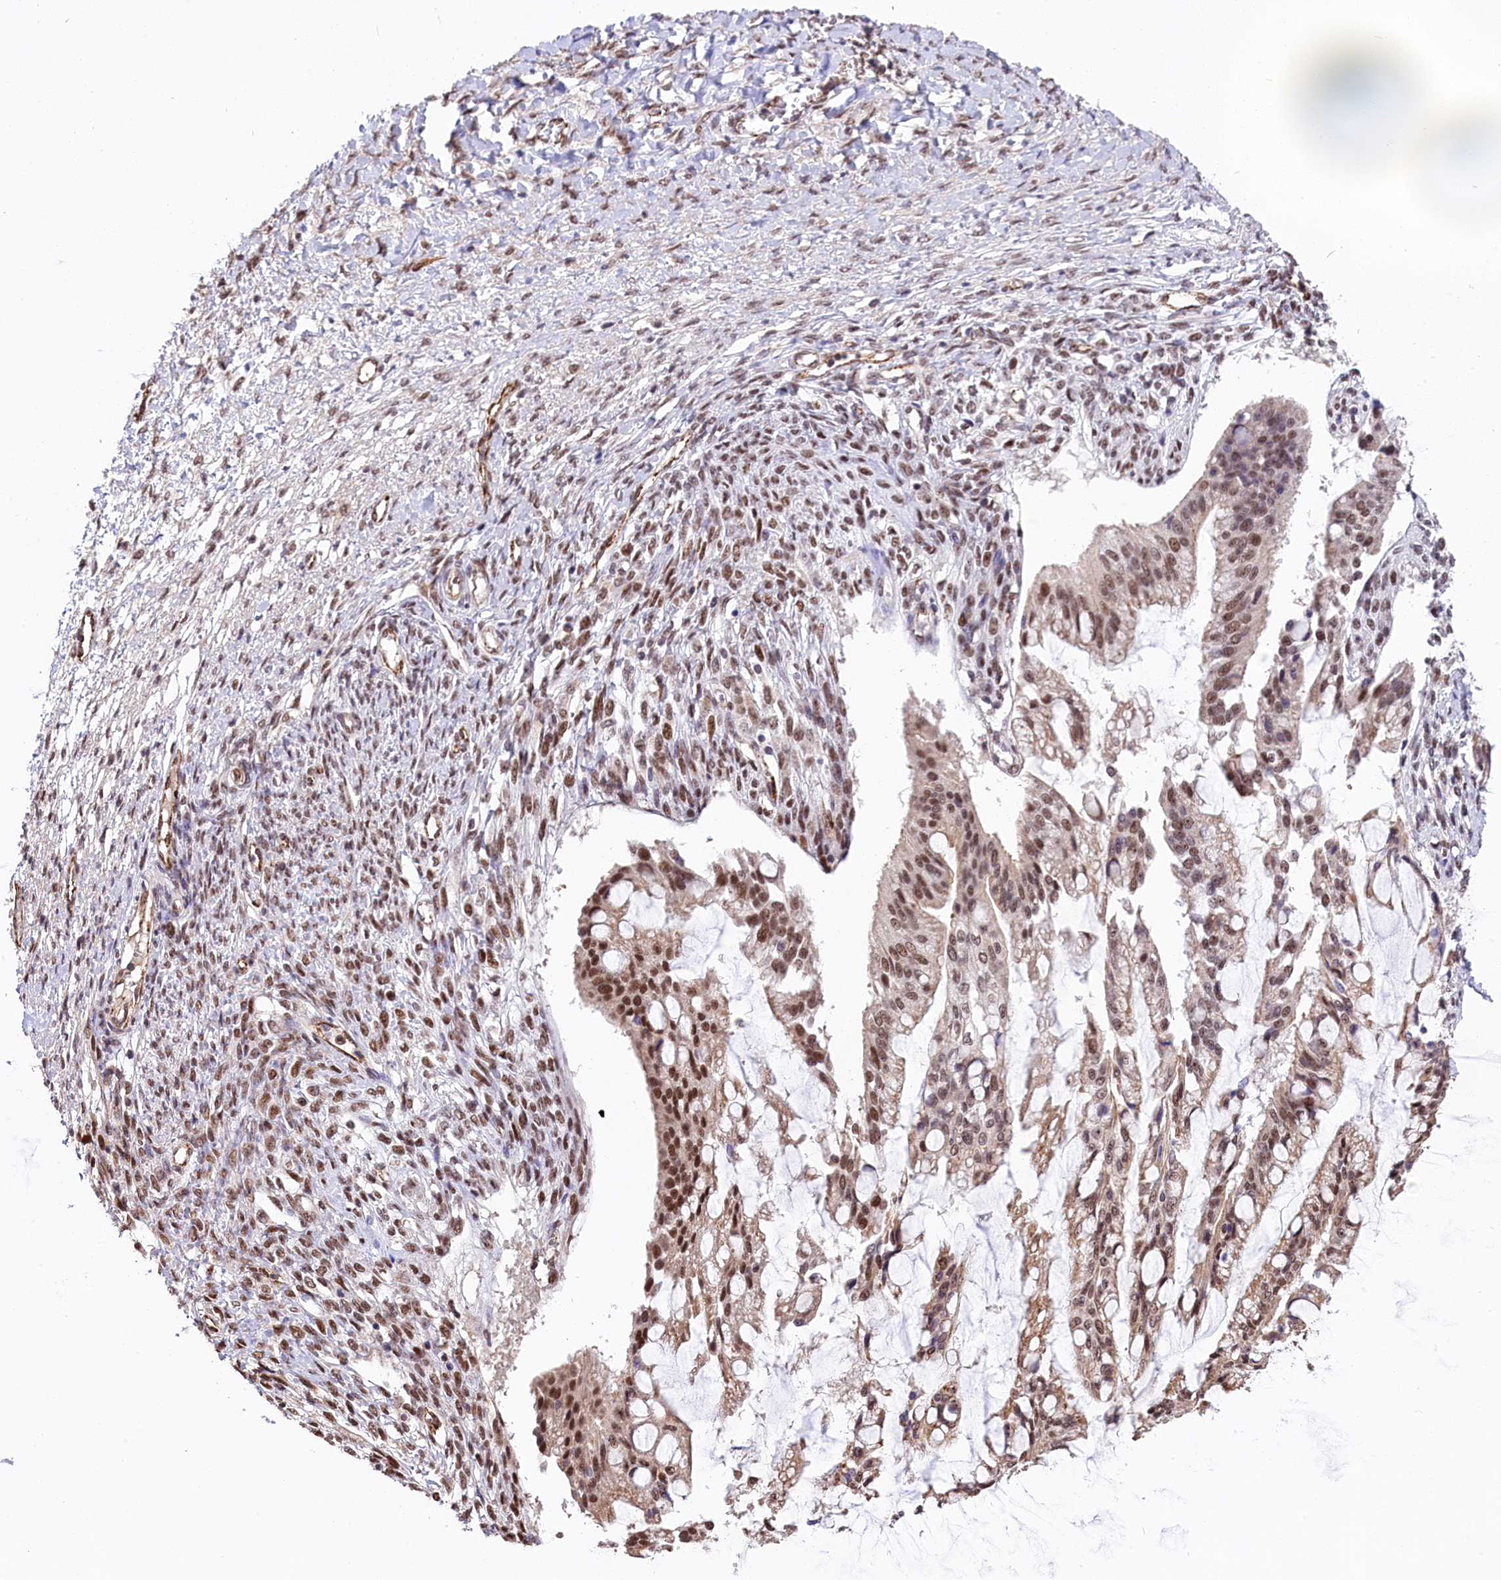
{"staining": {"intensity": "moderate", "quantity": ">75%", "location": "cytoplasmic/membranous,nuclear"}, "tissue": "ovarian cancer", "cell_type": "Tumor cells", "image_type": "cancer", "snomed": [{"axis": "morphology", "description": "Cystadenocarcinoma, mucinous, NOS"}, {"axis": "topography", "description": "Ovary"}], "caption": "This photomicrograph shows immunohistochemistry (IHC) staining of human mucinous cystadenocarcinoma (ovarian), with medium moderate cytoplasmic/membranous and nuclear positivity in approximately >75% of tumor cells.", "gene": "MRPL54", "patient": {"sex": "female", "age": 73}}